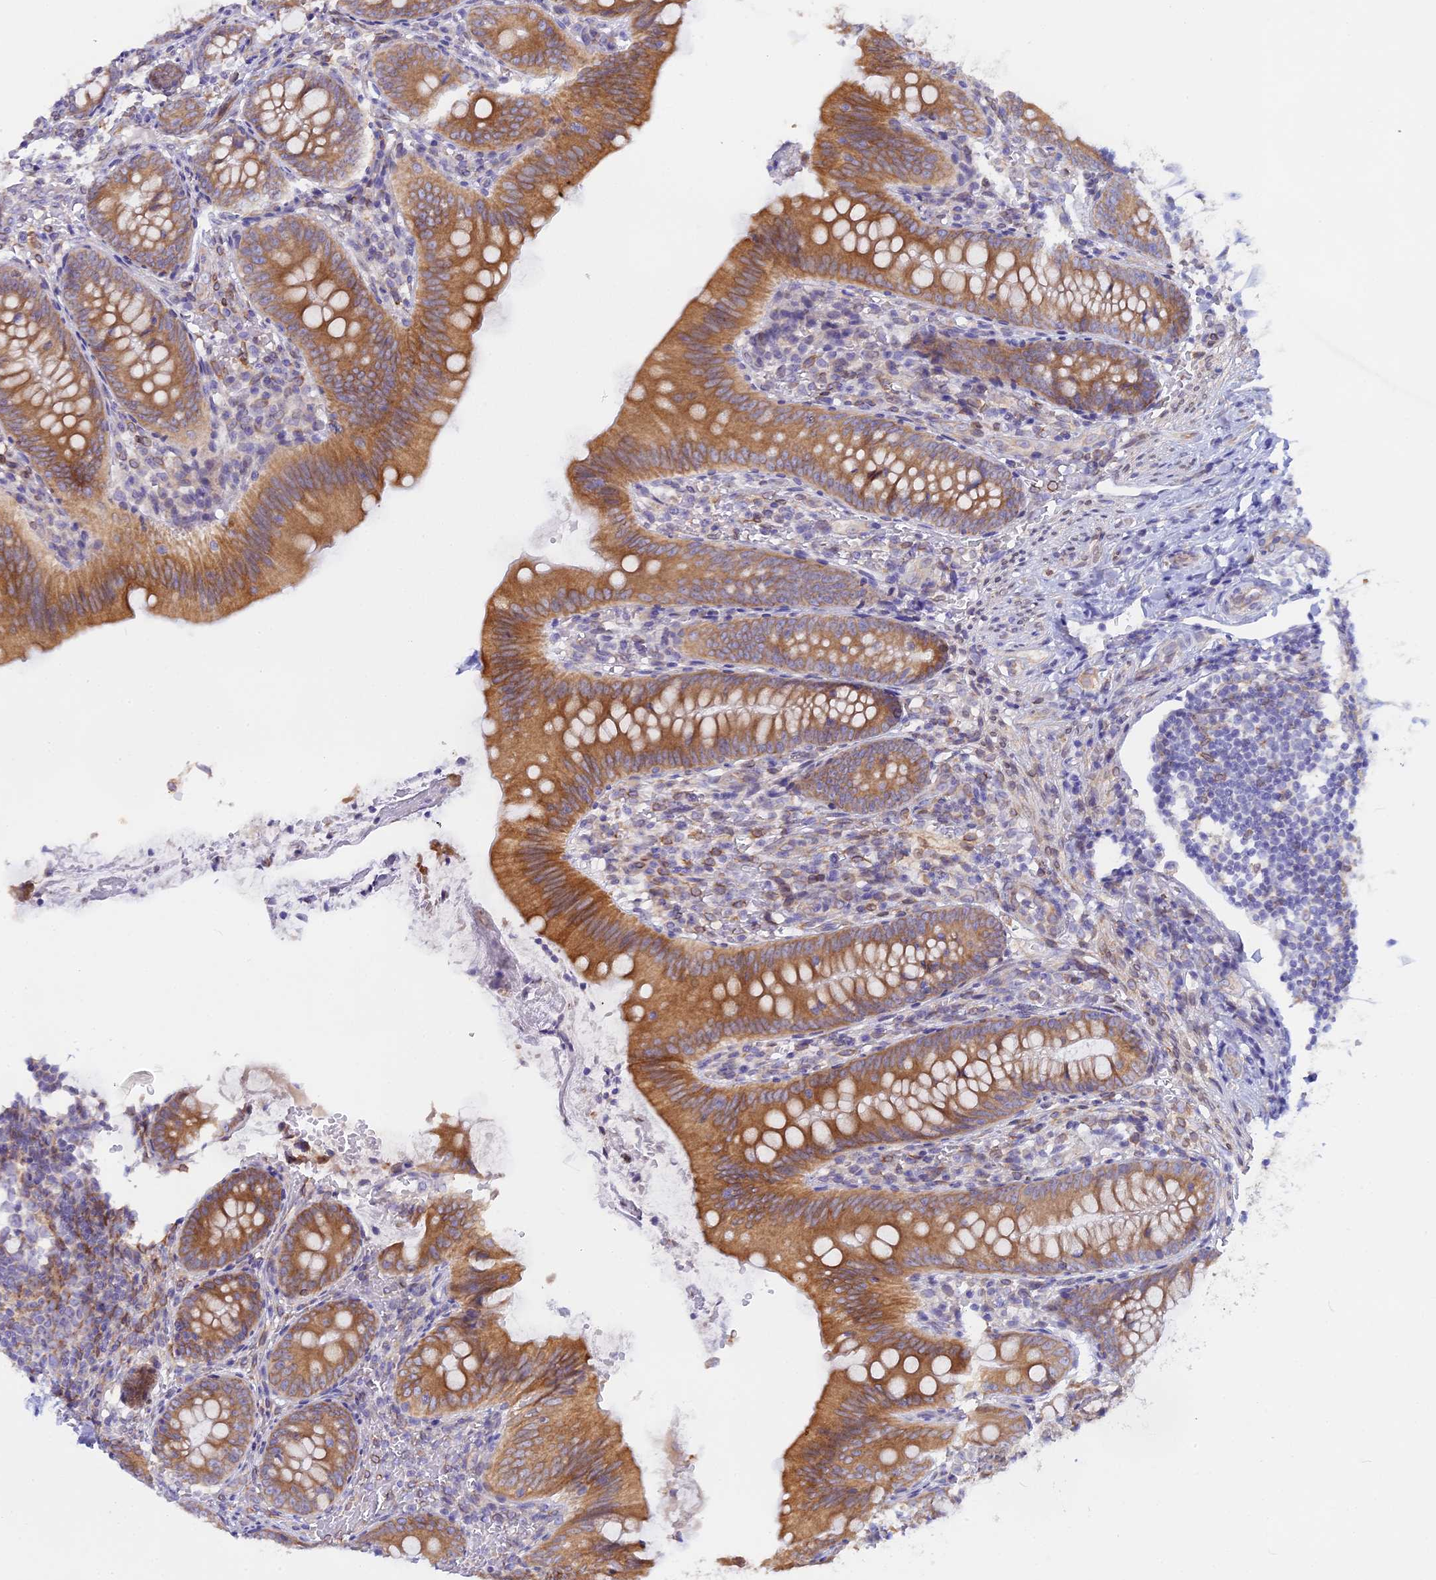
{"staining": {"intensity": "moderate", "quantity": ">75%", "location": "cytoplasmic/membranous"}, "tissue": "appendix", "cell_type": "Glandular cells", "image_type": "normal", "snomed": [{"axis": "morphology", "description": "Normal tissue, NOS"}, {"axis": "topography", "description": "Appendix"}], "caption": "About >75% of glandular cells in benign human appendix exhibit moderate cytoplasmic/membranous protein positivity as visualized by brown immunohistochemical staining.", "gene": "TLCD1", "patient": {"sex": "male", "age": 1}}